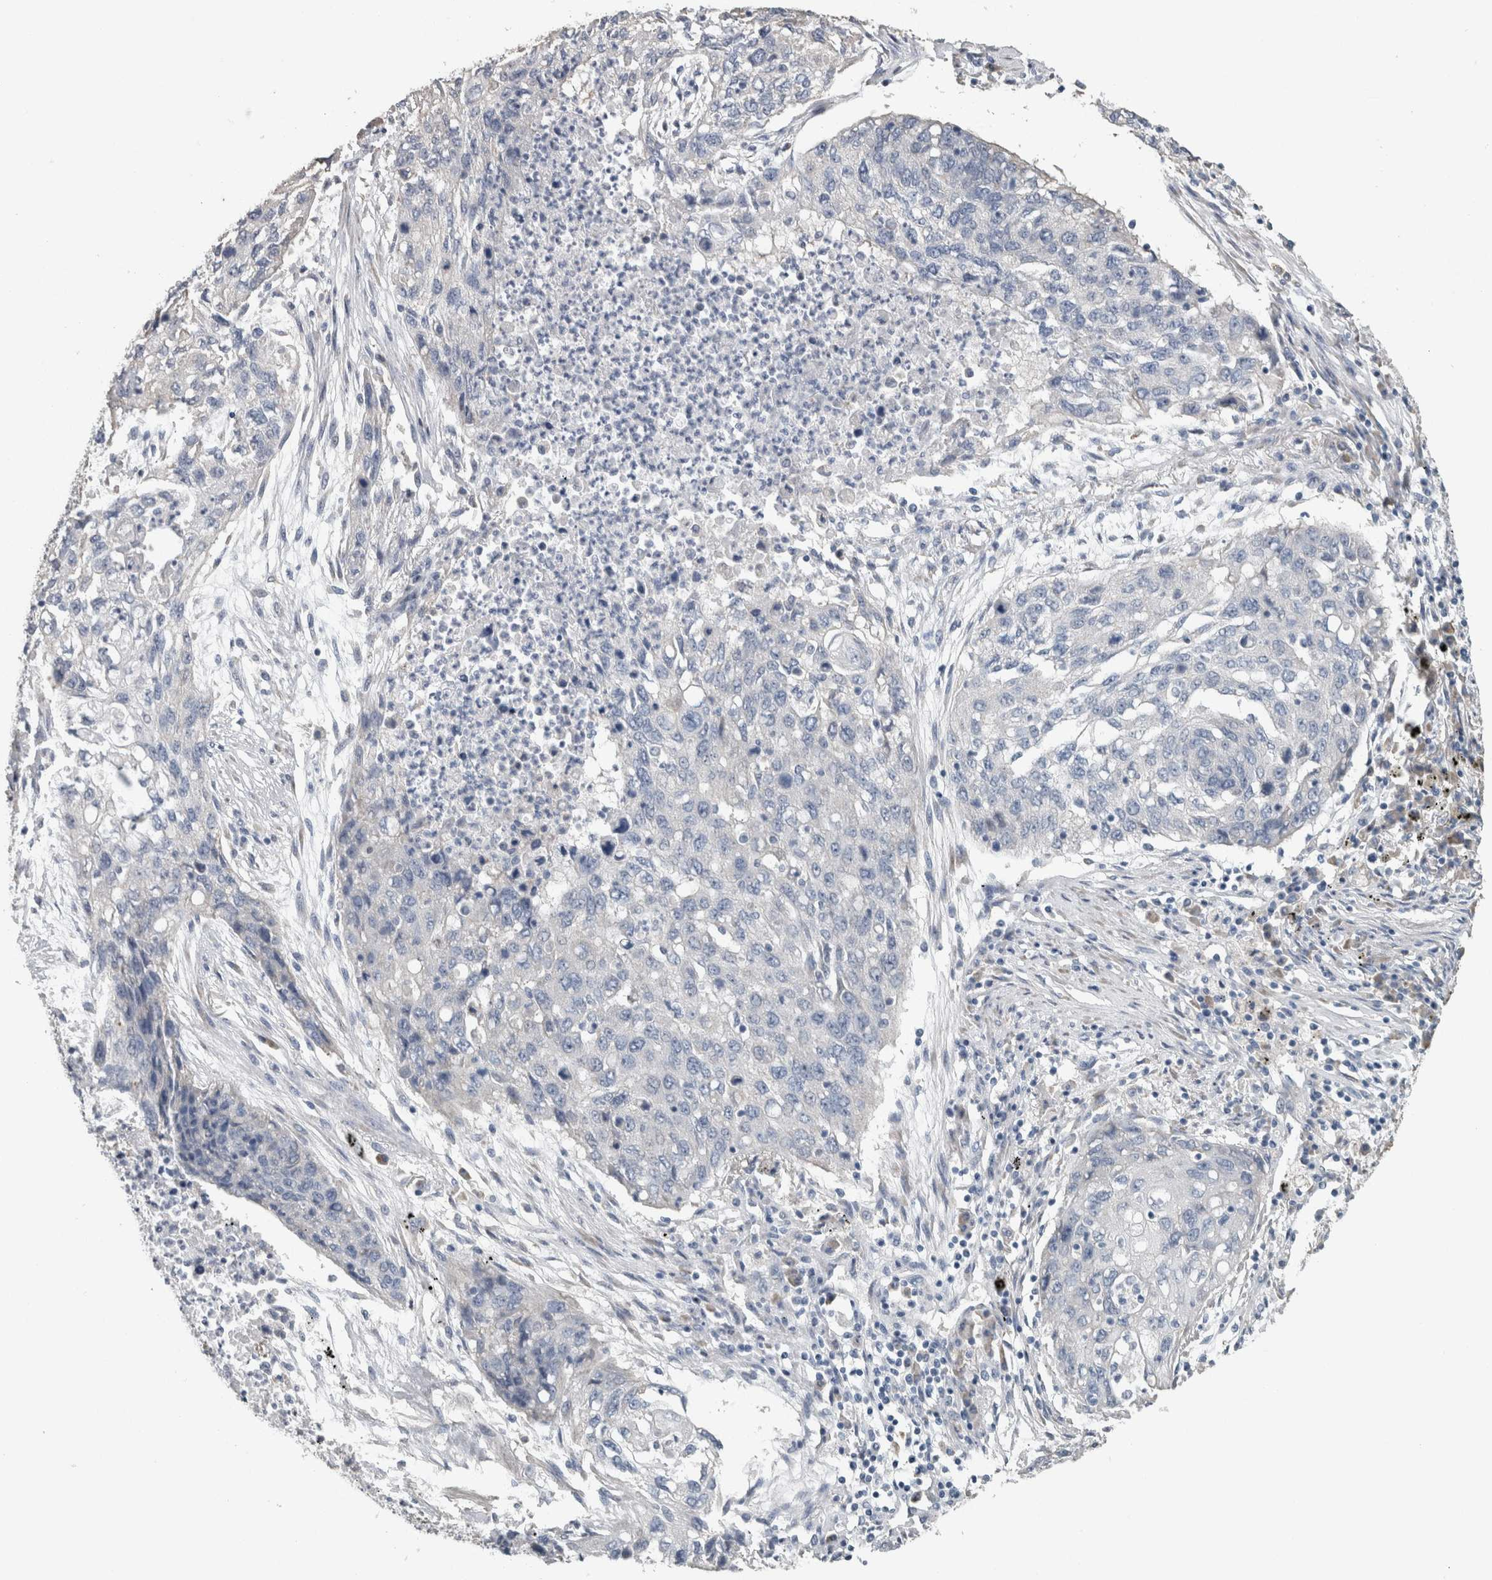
{"staining": {"intensity": "negative", "quantity": "none", "location": "none"}, "tissue": "lung cancer", "cell_type": "Tumor cells", "image_type": "cancer", "snomed": [{"axis": "morphology", "description": "Squamous cell carcinoma, NOS"}, {"axis": "topography", "description": "Lung"}], "caption": "Immunohistochemistry image of human lung cancer (squamous cell carcinoma) stained for a protein (brown), which displays no positivity in tumor cells.", "gene": "NEFM", "patient": {"sex": "female", "age": 63}}